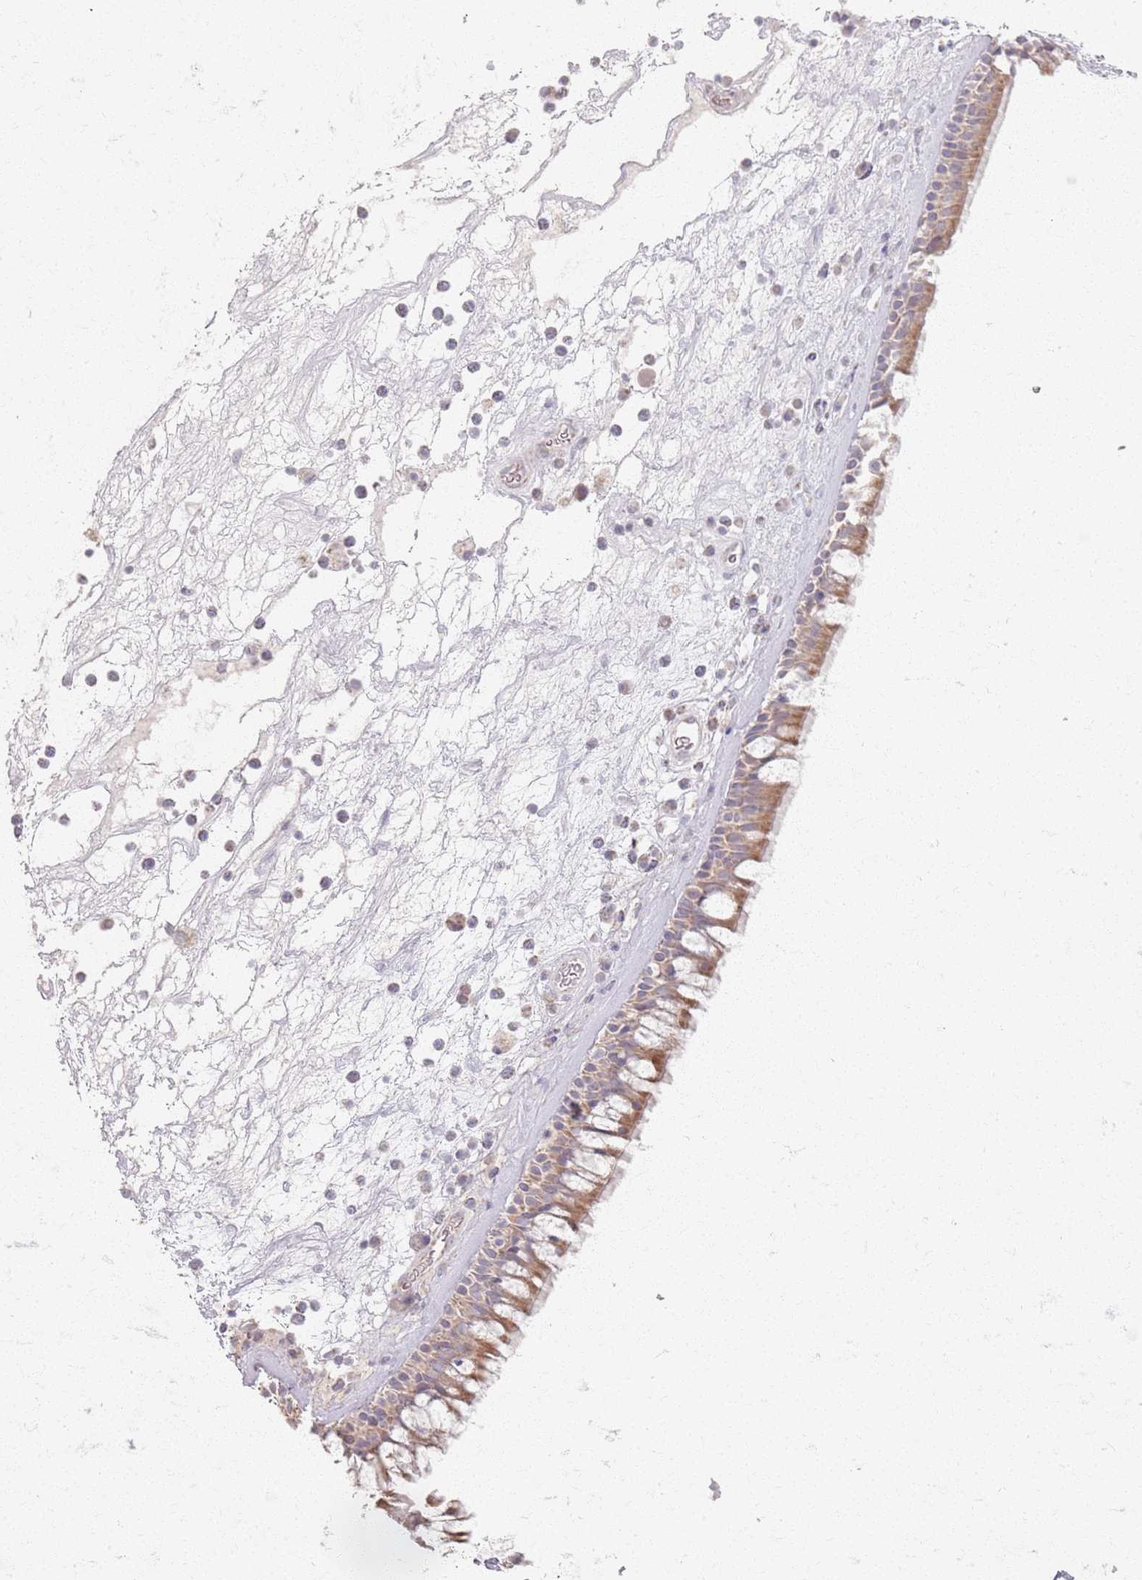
{"staining": {"intensity": "moderate", "quantity": ">75%", "location": "cytoplasmic/membranous"}, "tissue": "nasopharynx", "cell_type": "Respiratory epithelial cells", "image_type": "normal", "snomed": [{"axis": "morphology", "description": "Normal tissue, NOS"}, {"axis": "morphology", "description": "Squamous cell carcinoma, NOS"}, {"axis": "topography", "description": "Nasopharynx"}, {"axis": "topography", "description": "Head-Neck"}], "caption": "Immunohistochemistry (IHC) of benign human nasopharynx shows medium levels of moderate cytoplasmic/membranous positivity in about >75% of respiratory epithelial cells.", "gene": "PKD2L2", "patient": {"sex": "male", "age": 85}}